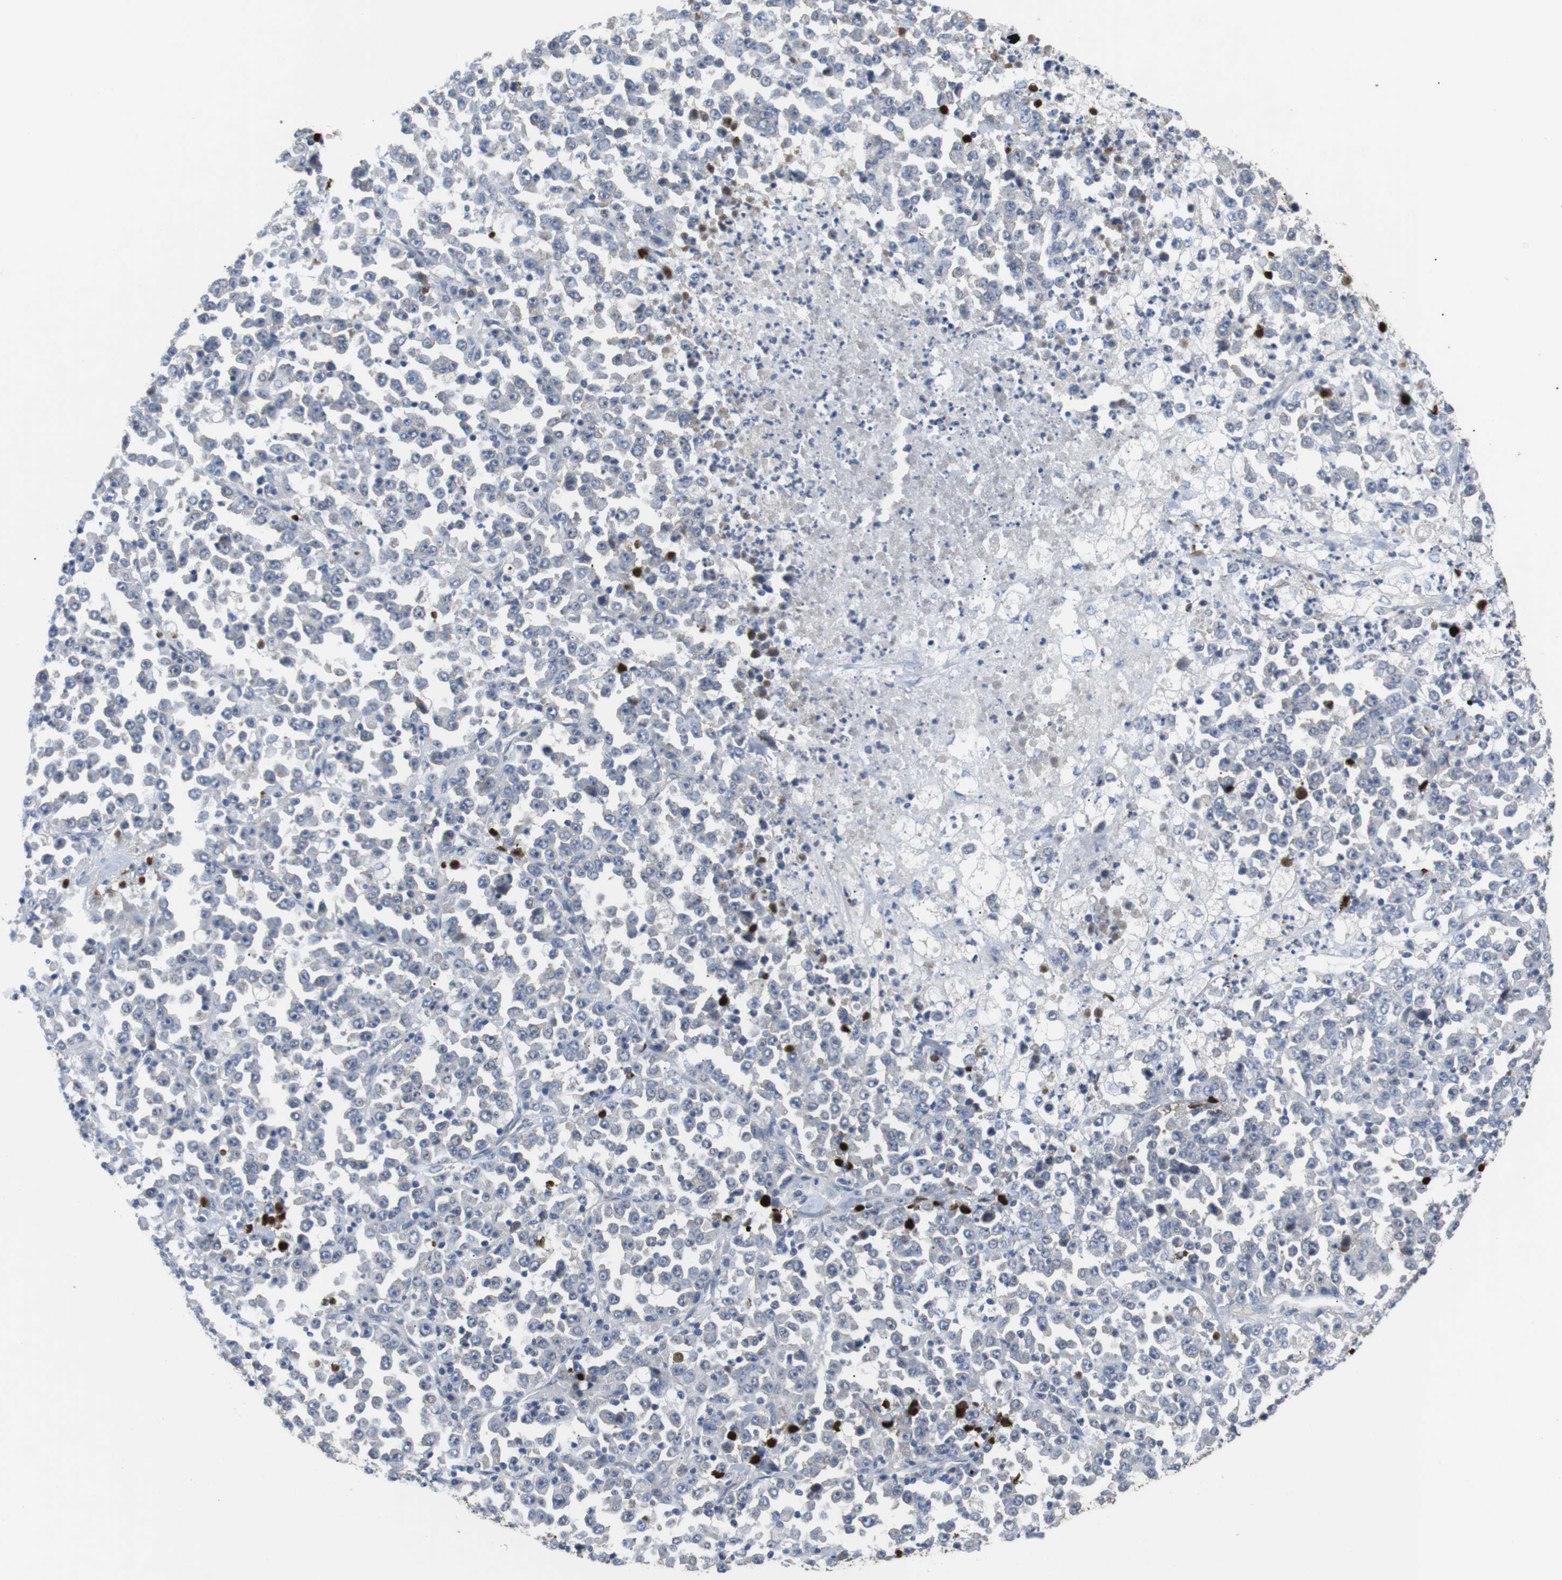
{"staining": {"intensity": "negative", "quantity": "none", "location": "none"}, "tissue": "stomach cancer", "cell_type": "Tumor cells", "image_type": "cancer", "snomed": [{"axis": "morphology", "description": "Normal tissue, NOS"}, {"axis": "morphology", "description": "Adenocarcinoma, NOS"}, {"axis": "topography", "description": "Stomach, upper"}, {"axis": "topography", "description": "Stomach"}], "caption": "Immunohistochemistry photomicrograph of neoplastic tissue: human stomach cancer stained with DAB (3,3'-diaminobenzidine) demonstrates no significant protein expression in tumor cells.", "gene": "NECTIN1", "patient": {"sex": "male", "age": 59}}